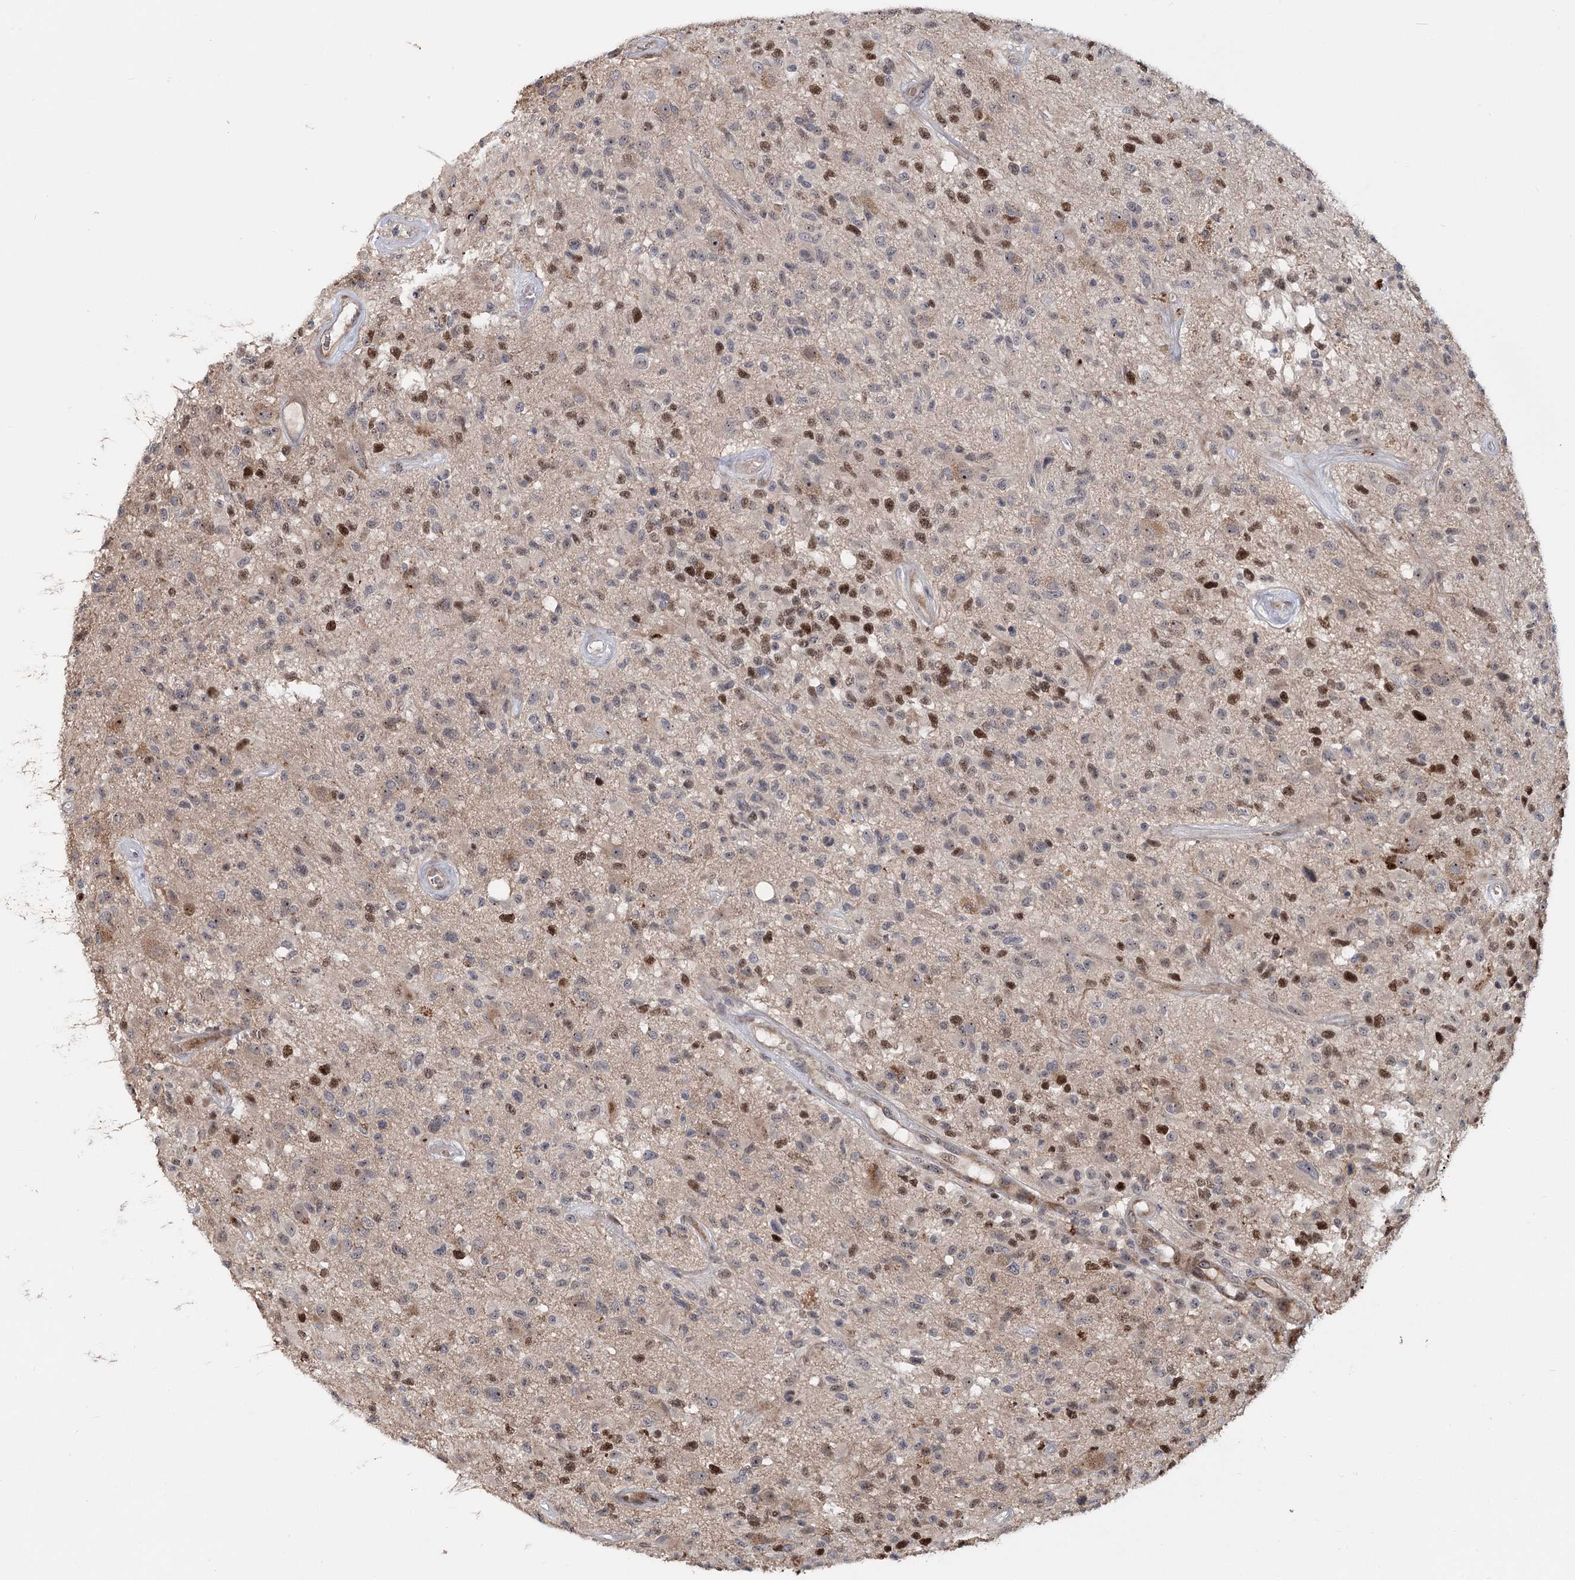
{"staining": {"intensity": "moderate", "quantity": "<25%", "location": "nuclear"}, "tissue": "glioma", "cell_type": "Tumor cells", "image_type": "cancer", "snomed": [{"axis": "morphology", "description": "Glioma, malignant, High grade"}, {"axis": "morphology", "description": "Glioblastoma, NOS"}, {"axis": "topography", "description": "Brain"}], "caption": "Immunohistochemistry (DAB) staining of malignant glioma (high-grade) exhibits moderate nuclear protein positivity in about <25% of tumor cells.", "gene": "PIK3C2A", "patient": {"sex": "male", "age": 60}}